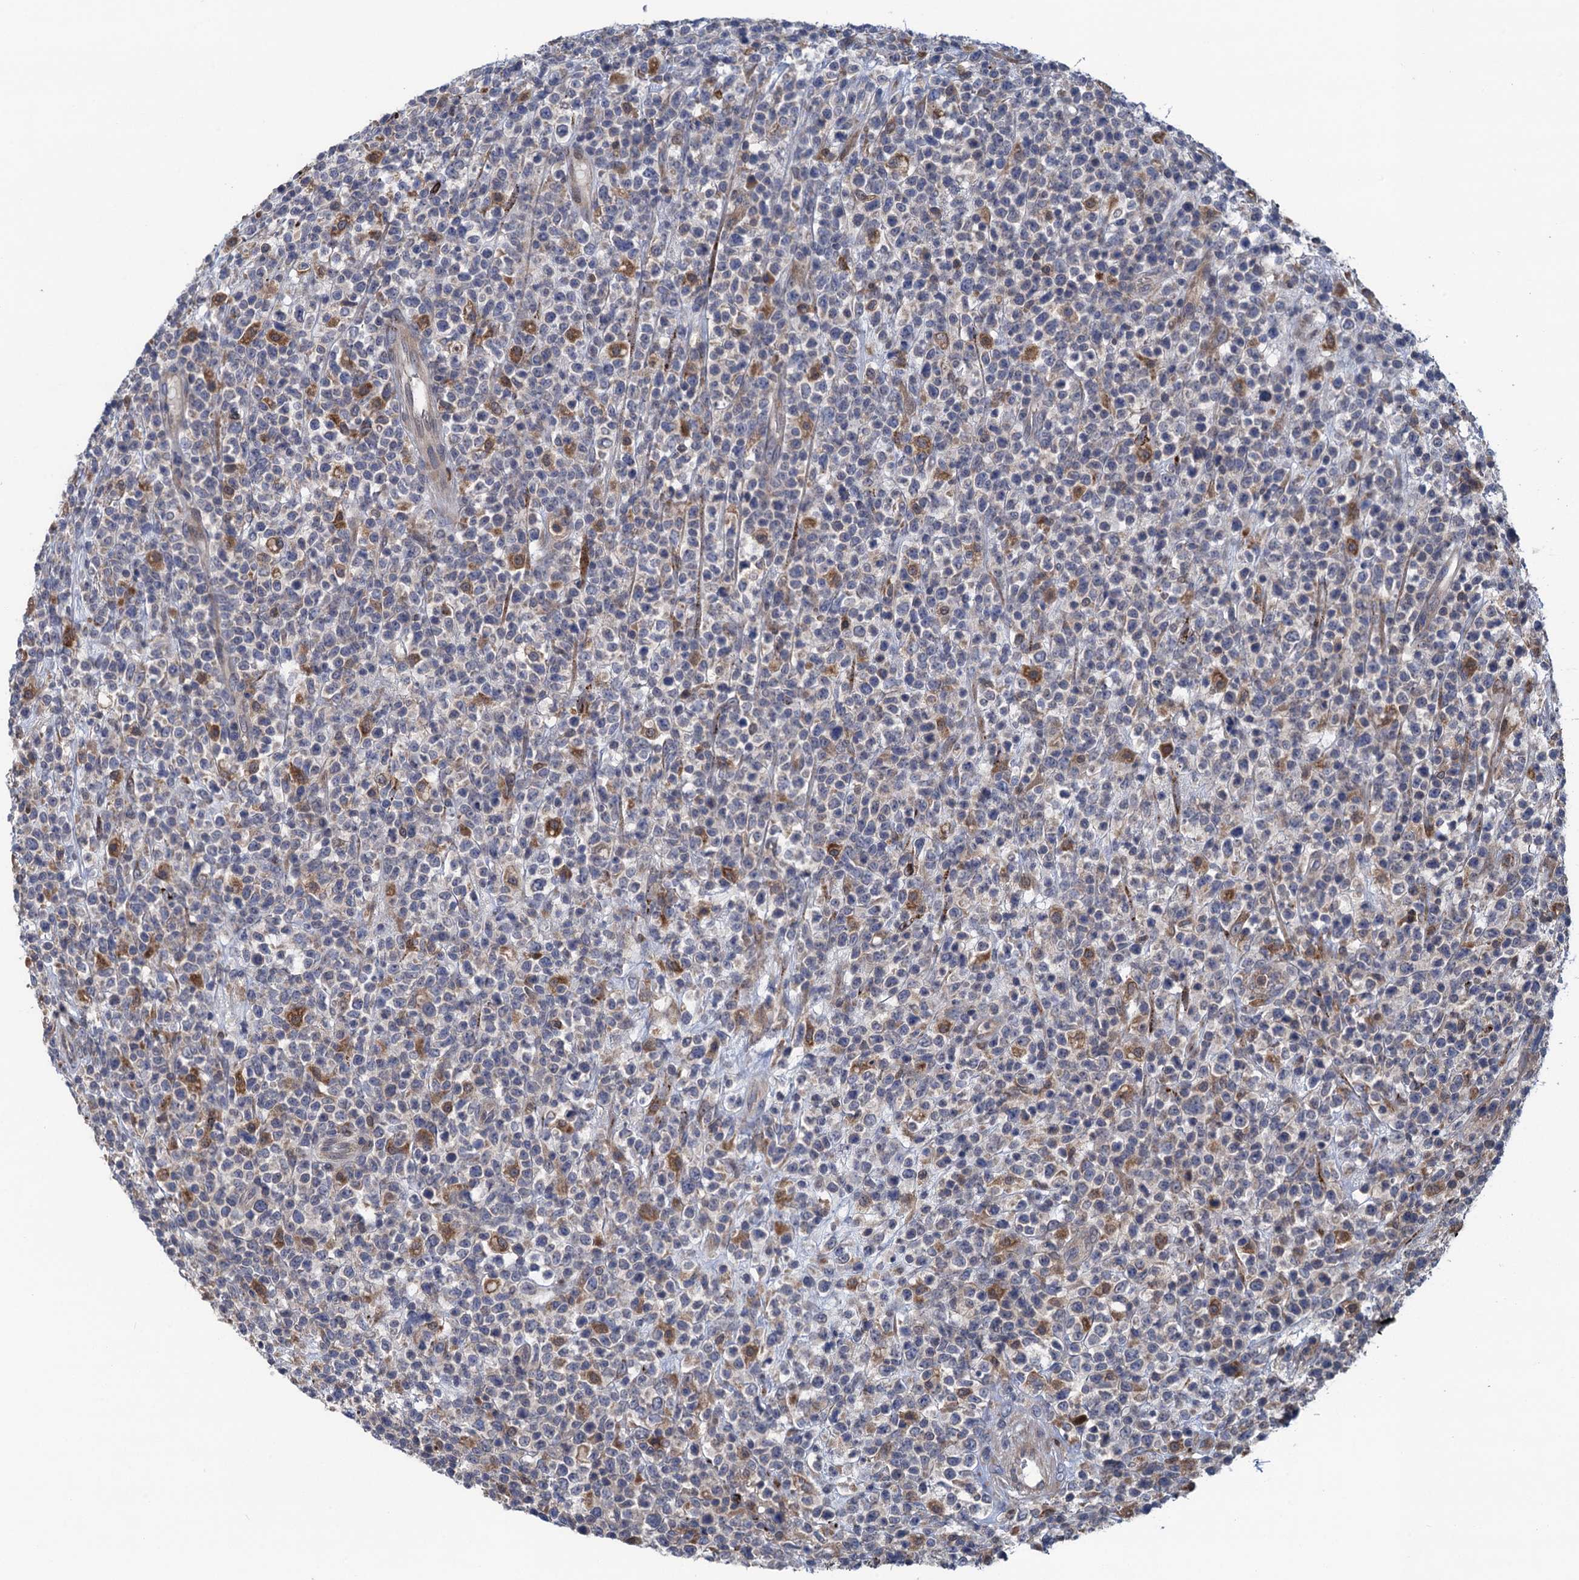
{"staining": {"intensity": "negative", "quantity": "none", "location": "none"}, "tissue": "lymphoma", "cell_type": "Tumor cells", "image_type": "cancer", "snomed": [{"axis": "morphology", "description": "Malignant lymphoma, non-Hodgkin's type, High grade"}, {"axis": "topography", "description": "Colon"}], "caption": "High power microscopy histopathology image of an immunohistochemistry image of malignant lymphoma, non-Hodgkin's type (high-grade), revealing no significant expression in tumor cells.", "gene": "CNTN5", "patient": {"sex": "female", "age": 53}}